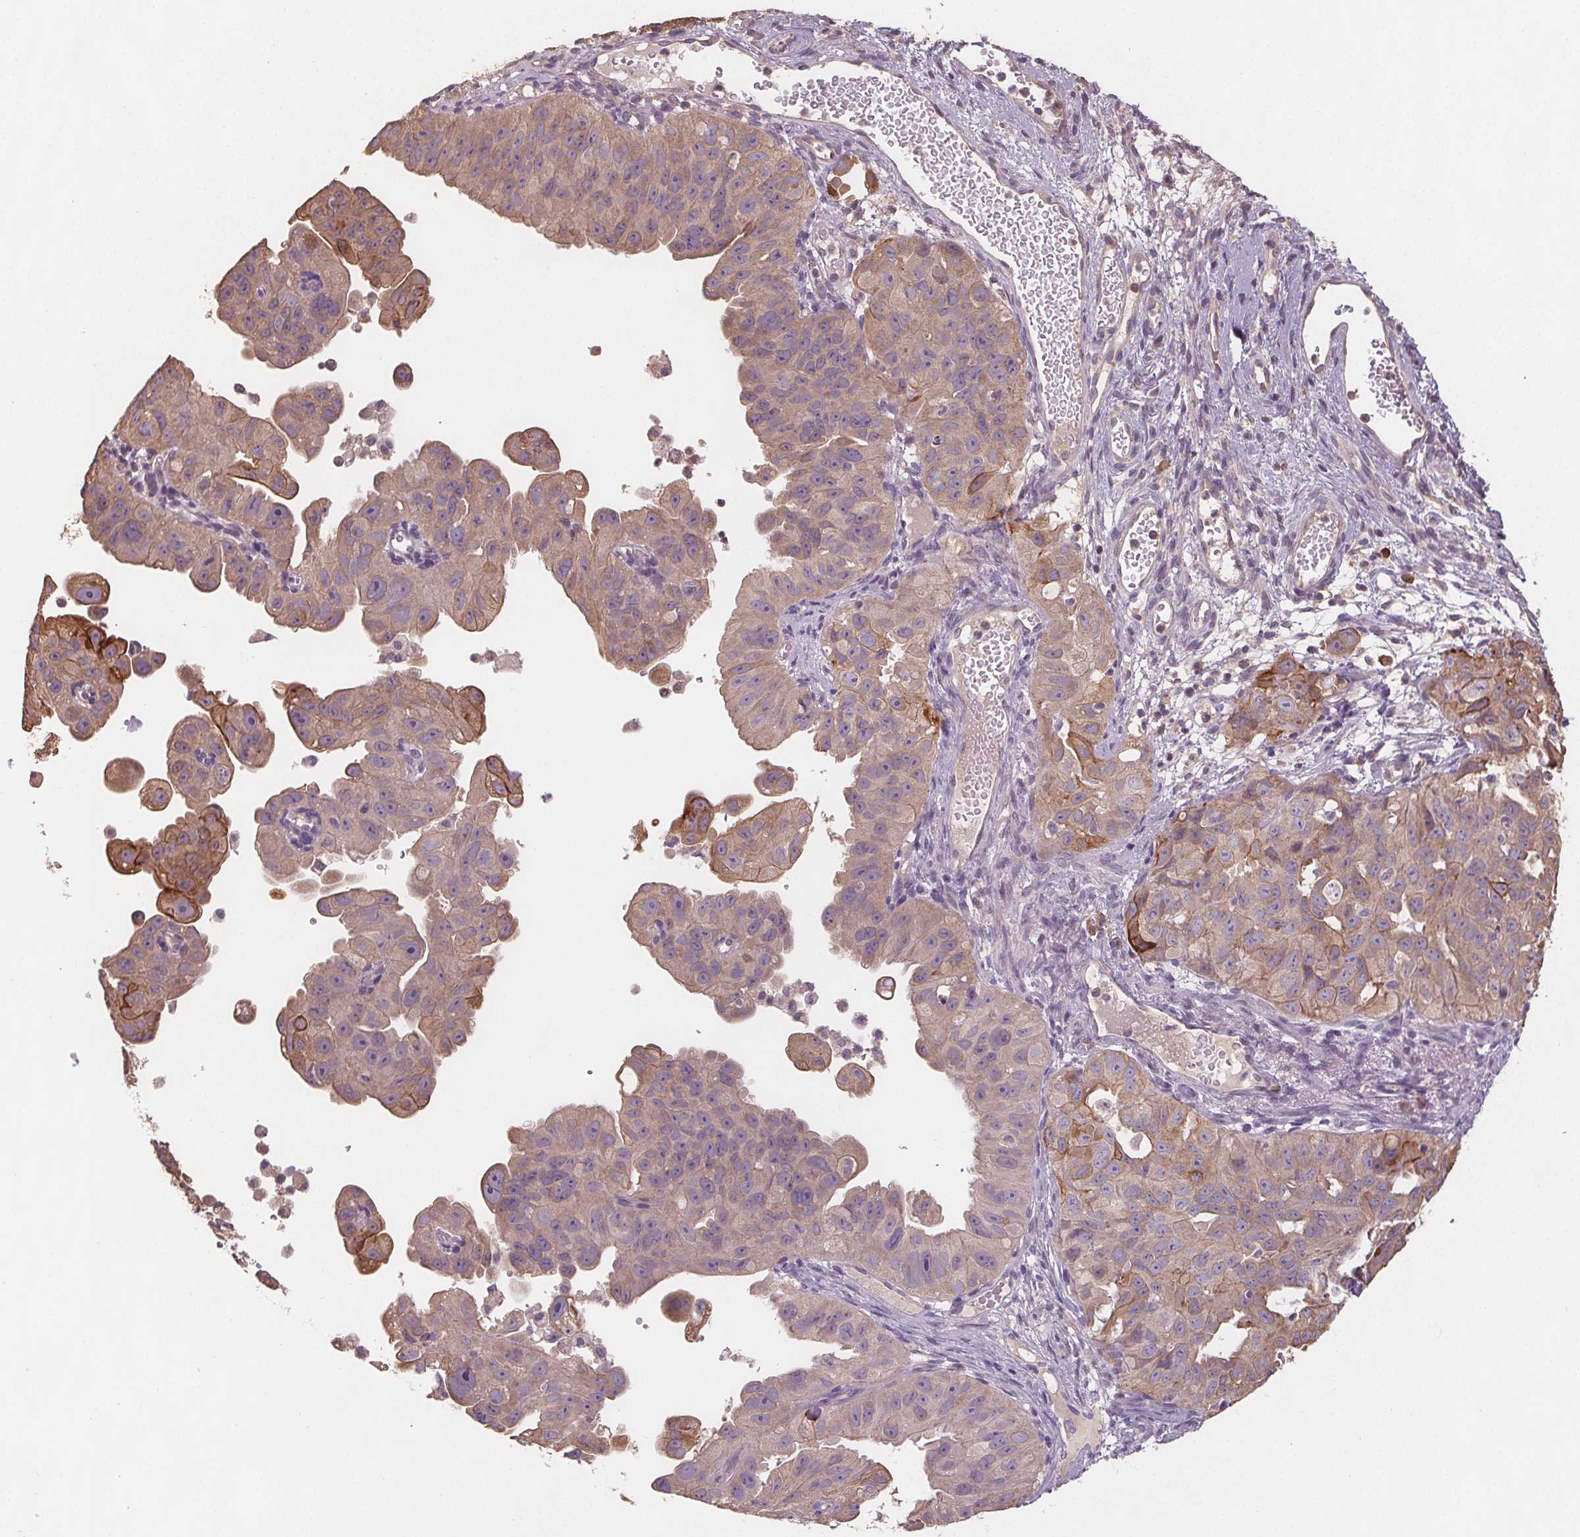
{"staining": {"intensity": "weak", "quantity": "<25%", "location": "cytoplasmic/membranous"}, "tissue": "ovarian cancer", "cell_type": "Tumor cells", "image_type": "cancer", "snomed": [{"axis": "morphology", "description": "Carcinoma, endometroid"}, {"axis": "topography", "description": "Ovary"}], "caption": "Tumor cells are negative for protein expression in human ovarian cancer.", "gene": "TMEM80", "patient": {"sex": "female", "age": 85}}